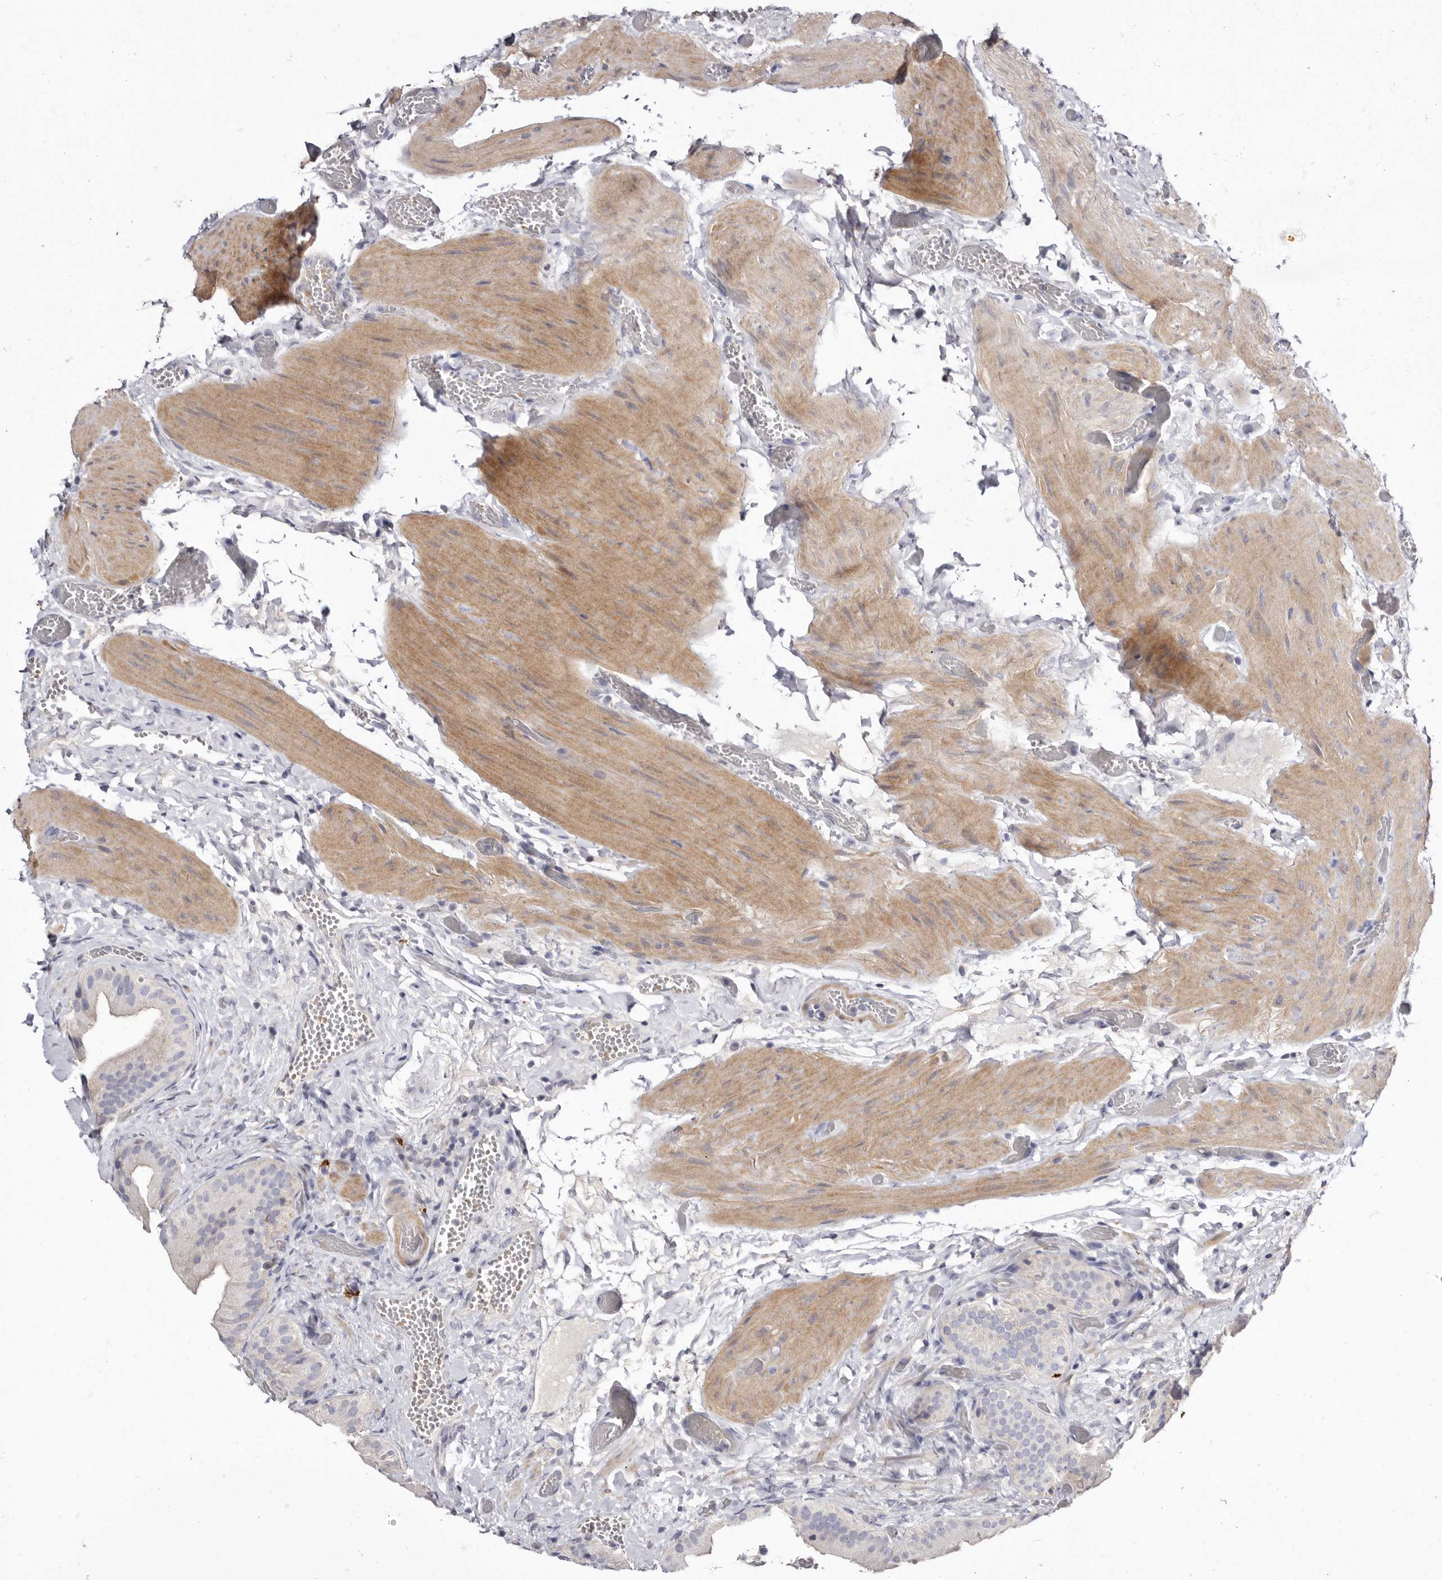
{"staining": {"intensity": "negative", "quantity": "none", "location": "none"}, "tissue": "gallbladder", "cell_type": "Glandular cells", "image_type": "normal", "snomed": [{"axis": "morphology", "description": "Normal tissue, NOS"}, {"axis": "topography", "description": "Gallbladder"}], "caption": "A high-resolution histopathology image shows IHC staining of normal gallbladder, which shows no significant expression in glandular cells. The staining is performed using DAB (3,3'-diaminobenzidine) brown chromogen with nuclei counter-stained in using hematoxylin.", "gene": "S1PR5", "patient": {"sex": "female", "age": 64}}